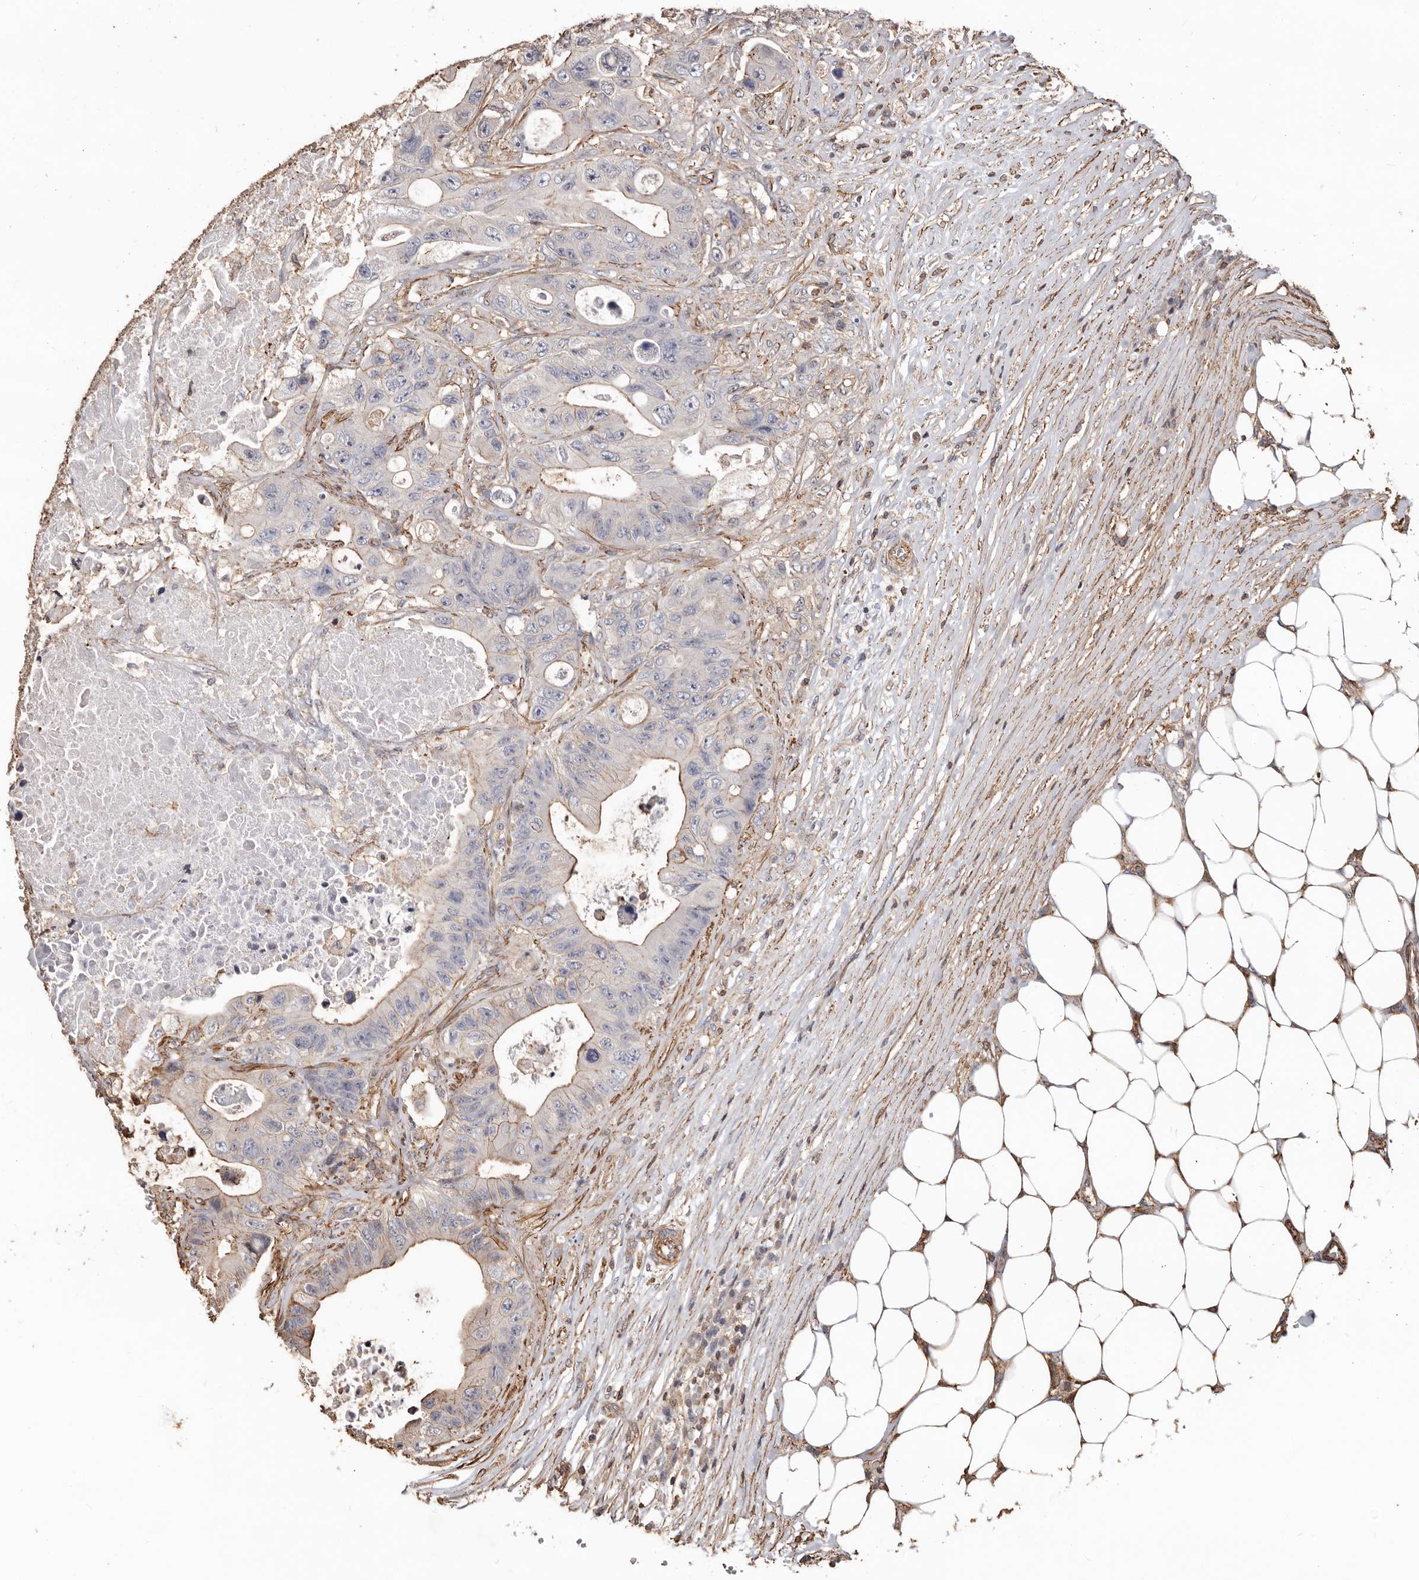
{"staining": {"intensity": "moderate", "quantity": "<25%", "location": "cytoplasmic/membranous"}, "tissue": "colorectal cancer", "cell_type": "Tumor cells", "image_type": "cancer", "snomed": [{"axis": "morphology", "description": "Adenocarcinoma, NOS"}, {"axis": "topography", "description": "Colon"}], "caption": "Tumor cells reveal low levels of moderate cytoplasmic/membranous positivity in about <25% of cells in human colorectal adenocarcinoma. The protein is shown in brown color, while the nuclei are stained blue.", "gene": "GSK3A", "patient": {"sex": "female", "age": 46}}